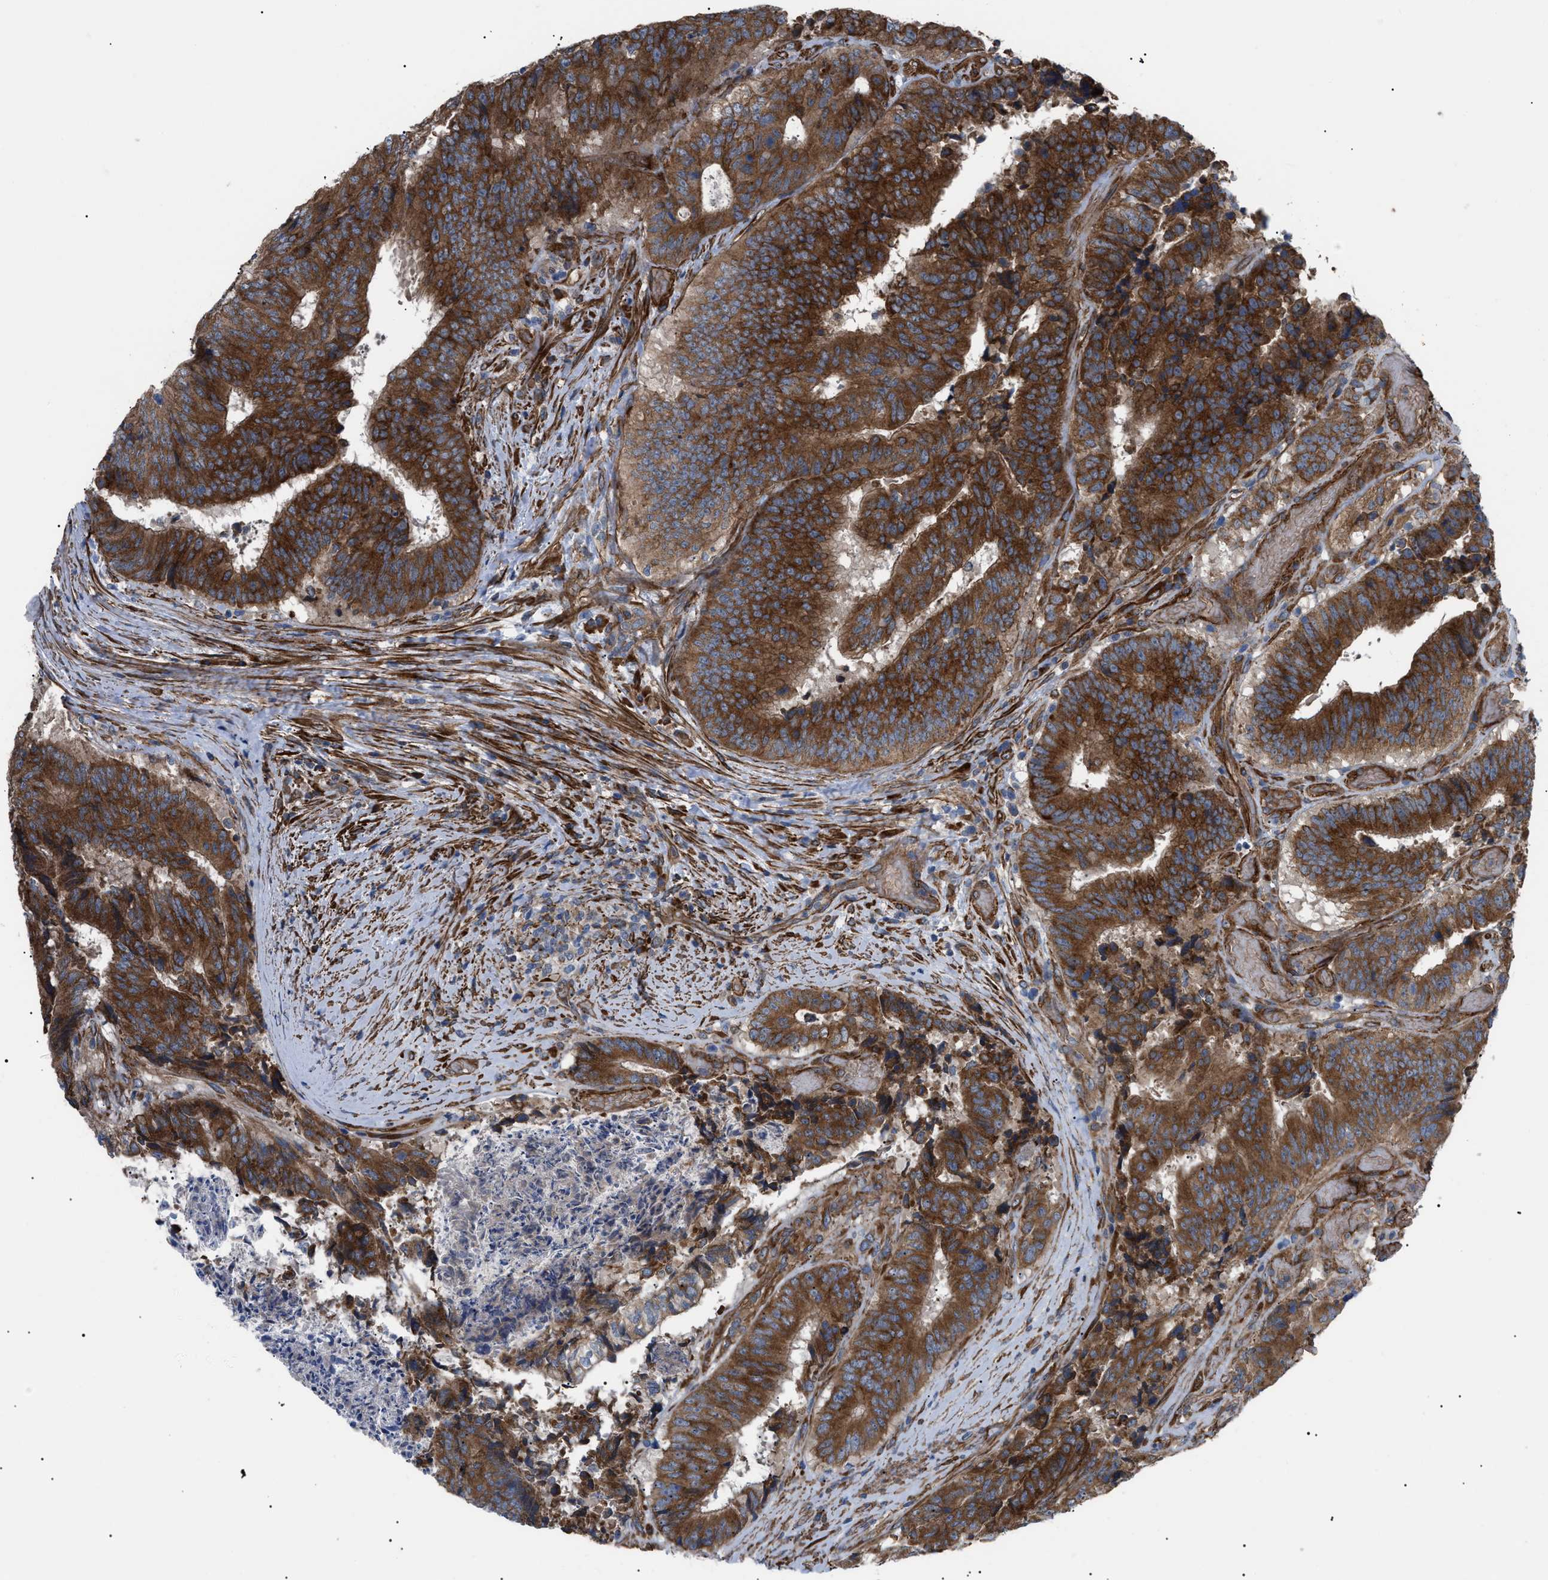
{"staining": {"intensity": "strong", "quantity": ">75%", "location": "cytoplasmic/membranous"}, "tissue": "colorectal cancer", "cell_type": "Tumor cells", "image_type": "cancer", "snomed": [{"axis": "morphology", "description": "Adenocarcinoma, NOS"}, {"axis": "topography", "description": "Rectum"}], "caption": "Colorectal cancer (adenocarcinoma) was stained to show a protein in brown. There is high levels of strong cytoplasmic/membranous expression in approximately >75% of tumor cells.", "gene": "MYO10", "patient": {"sex": "male", "age": 72}}